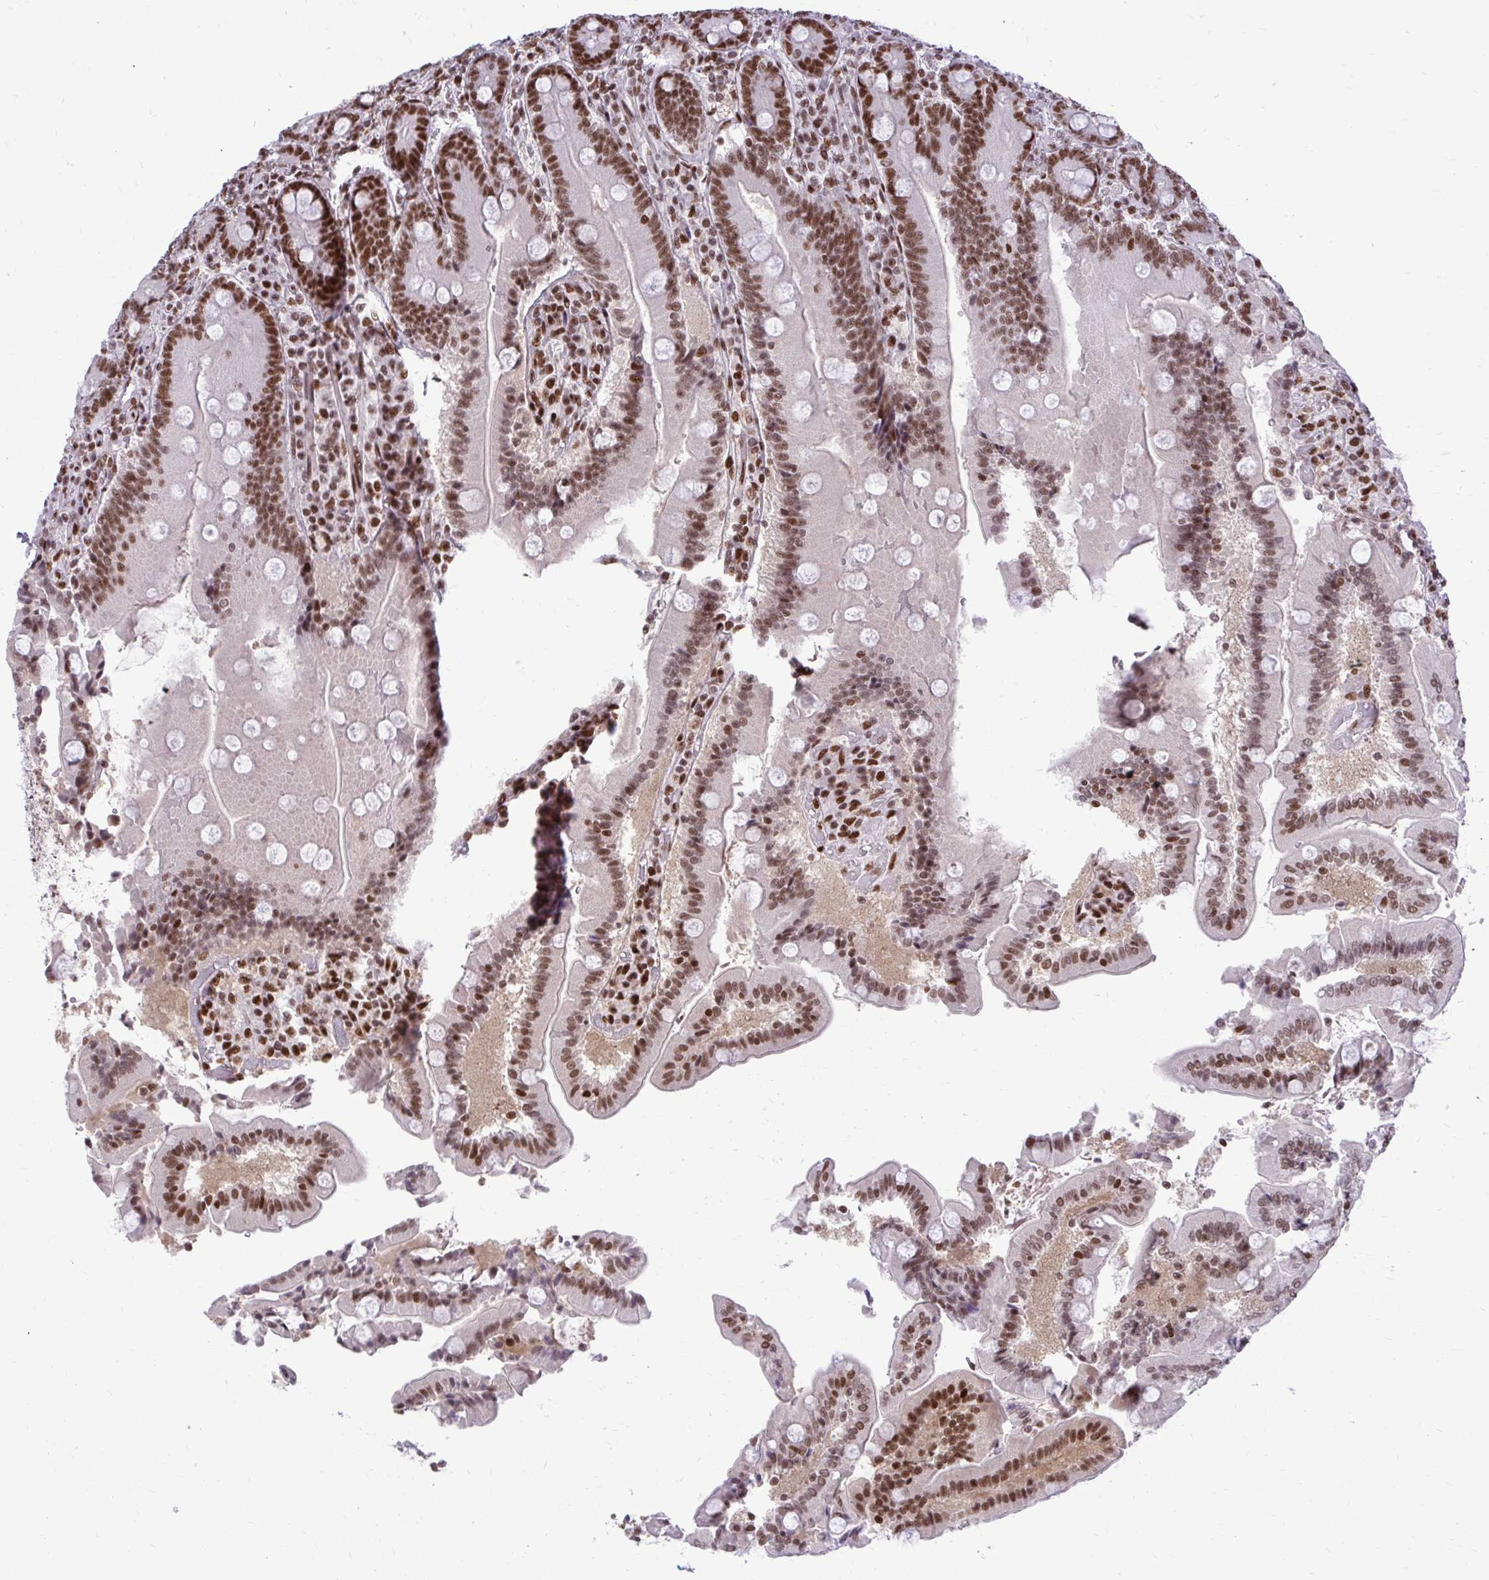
{"staining": {"intensity": "strong", "quantity": ">75%", "location": "nuclear"}, "tissue": "duodenum", "cell_type": "Glandular cells", "image_type": "normal", "snomed": [{"axis": "morphology", "description": "Normal tissue, NOS"}, {"axis": "topography", "description": "Duodenum"}], "caption": "Immunohistochemical staining of benign human duodenum demonstrates strong nuclear protein staining in approximately >75% of glandular cells. Ihc stains the protein of interest in brown and the nuclei are stained blue.", "gene": "CDYL", "patient": {"sex": "female", "age": 62}}